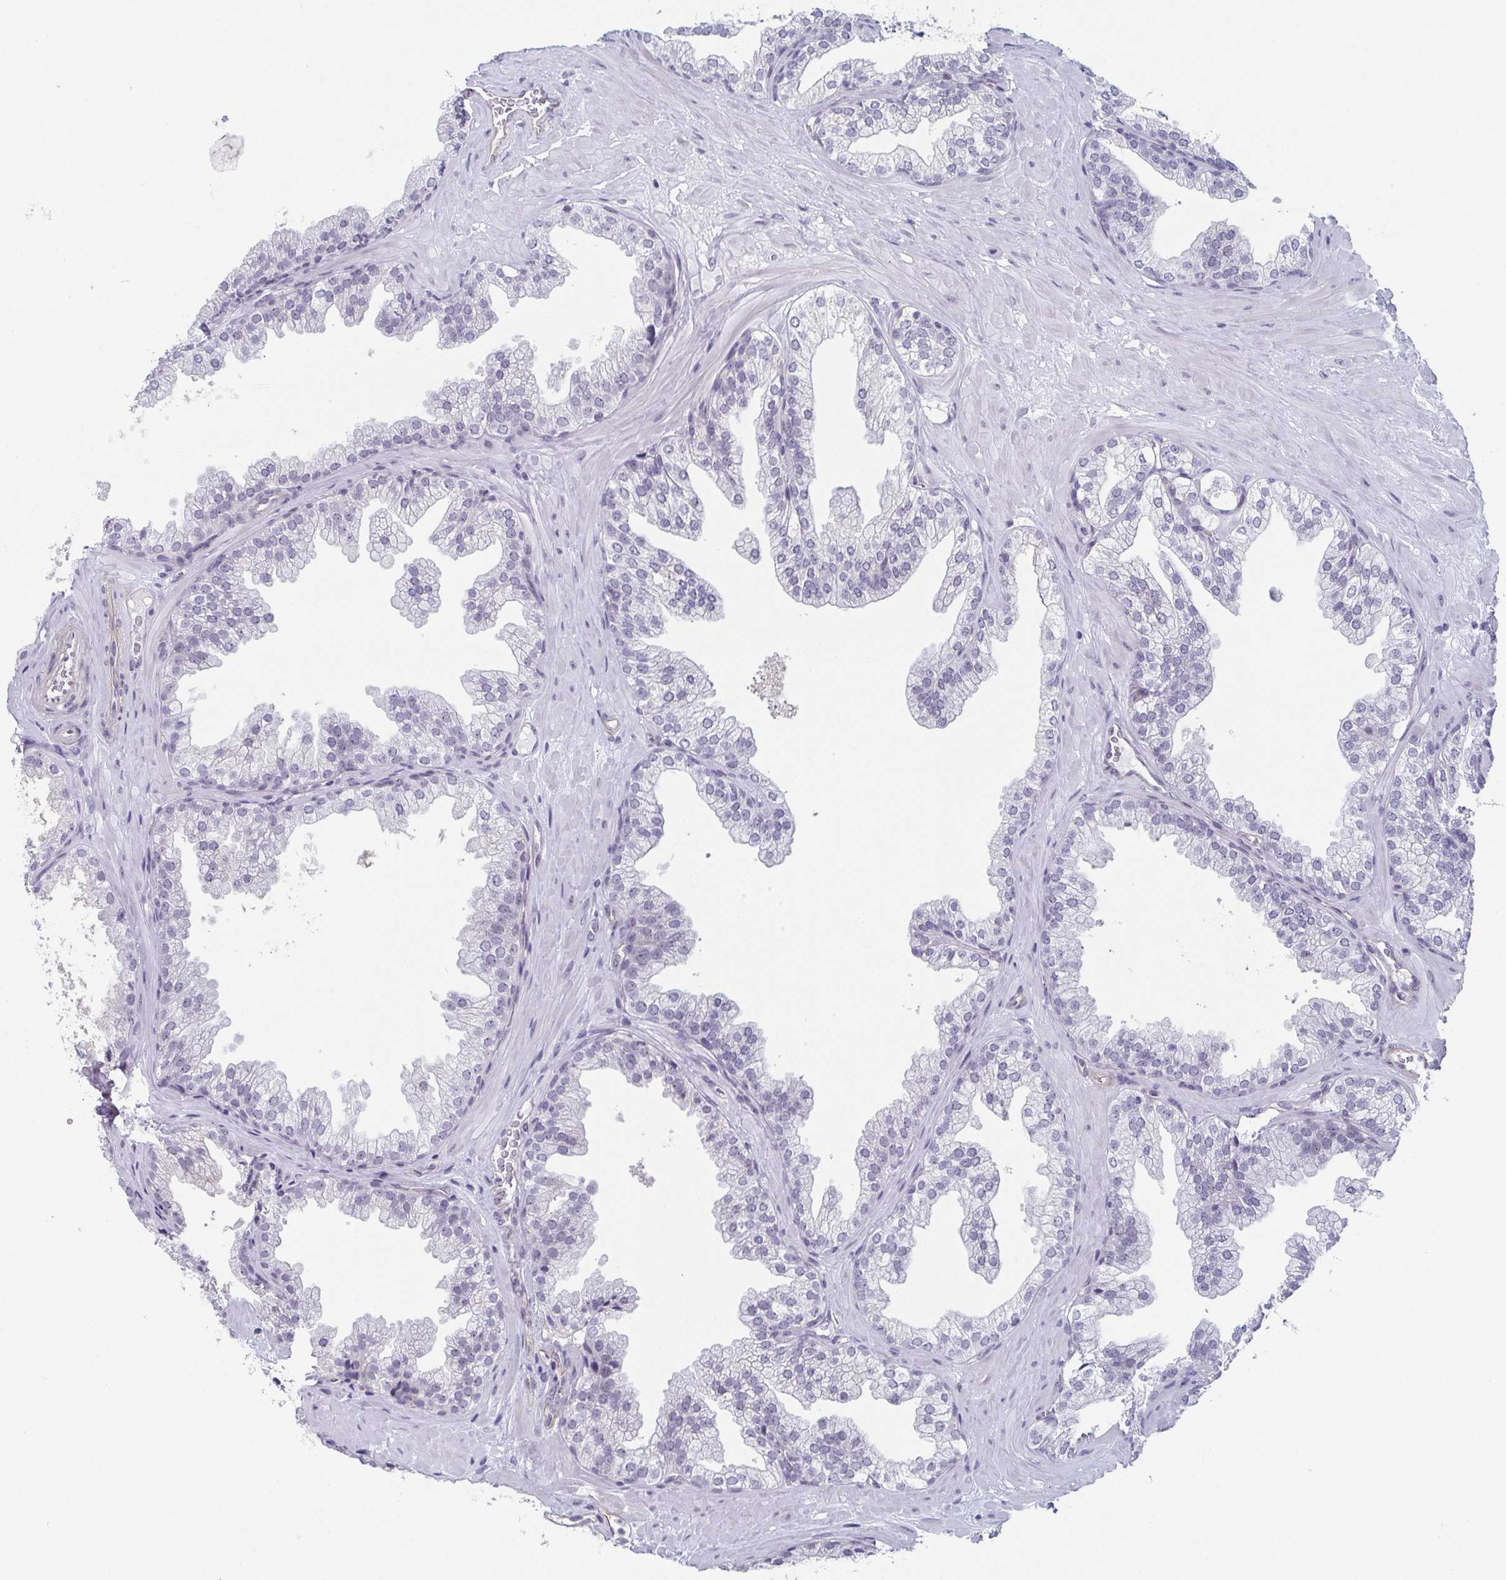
{"staining": {"intensity": "negative", "quantity": "none", "location": "none"}, "tissue": "prostate", "cell_type": "Glandular cells", "image_type": "normal", "snomed": [{"axis": "morphology", "description": "Normal tissue, NOS"}, {"axis": "topography", "description": "Prostate"}], "caption": "DAB immunohistochemical staining of benign prostate demonstrates no significant positivity in glandular cells.", "gene": "EXOSC7", "patient": {"sex": "male", "age": 37}}